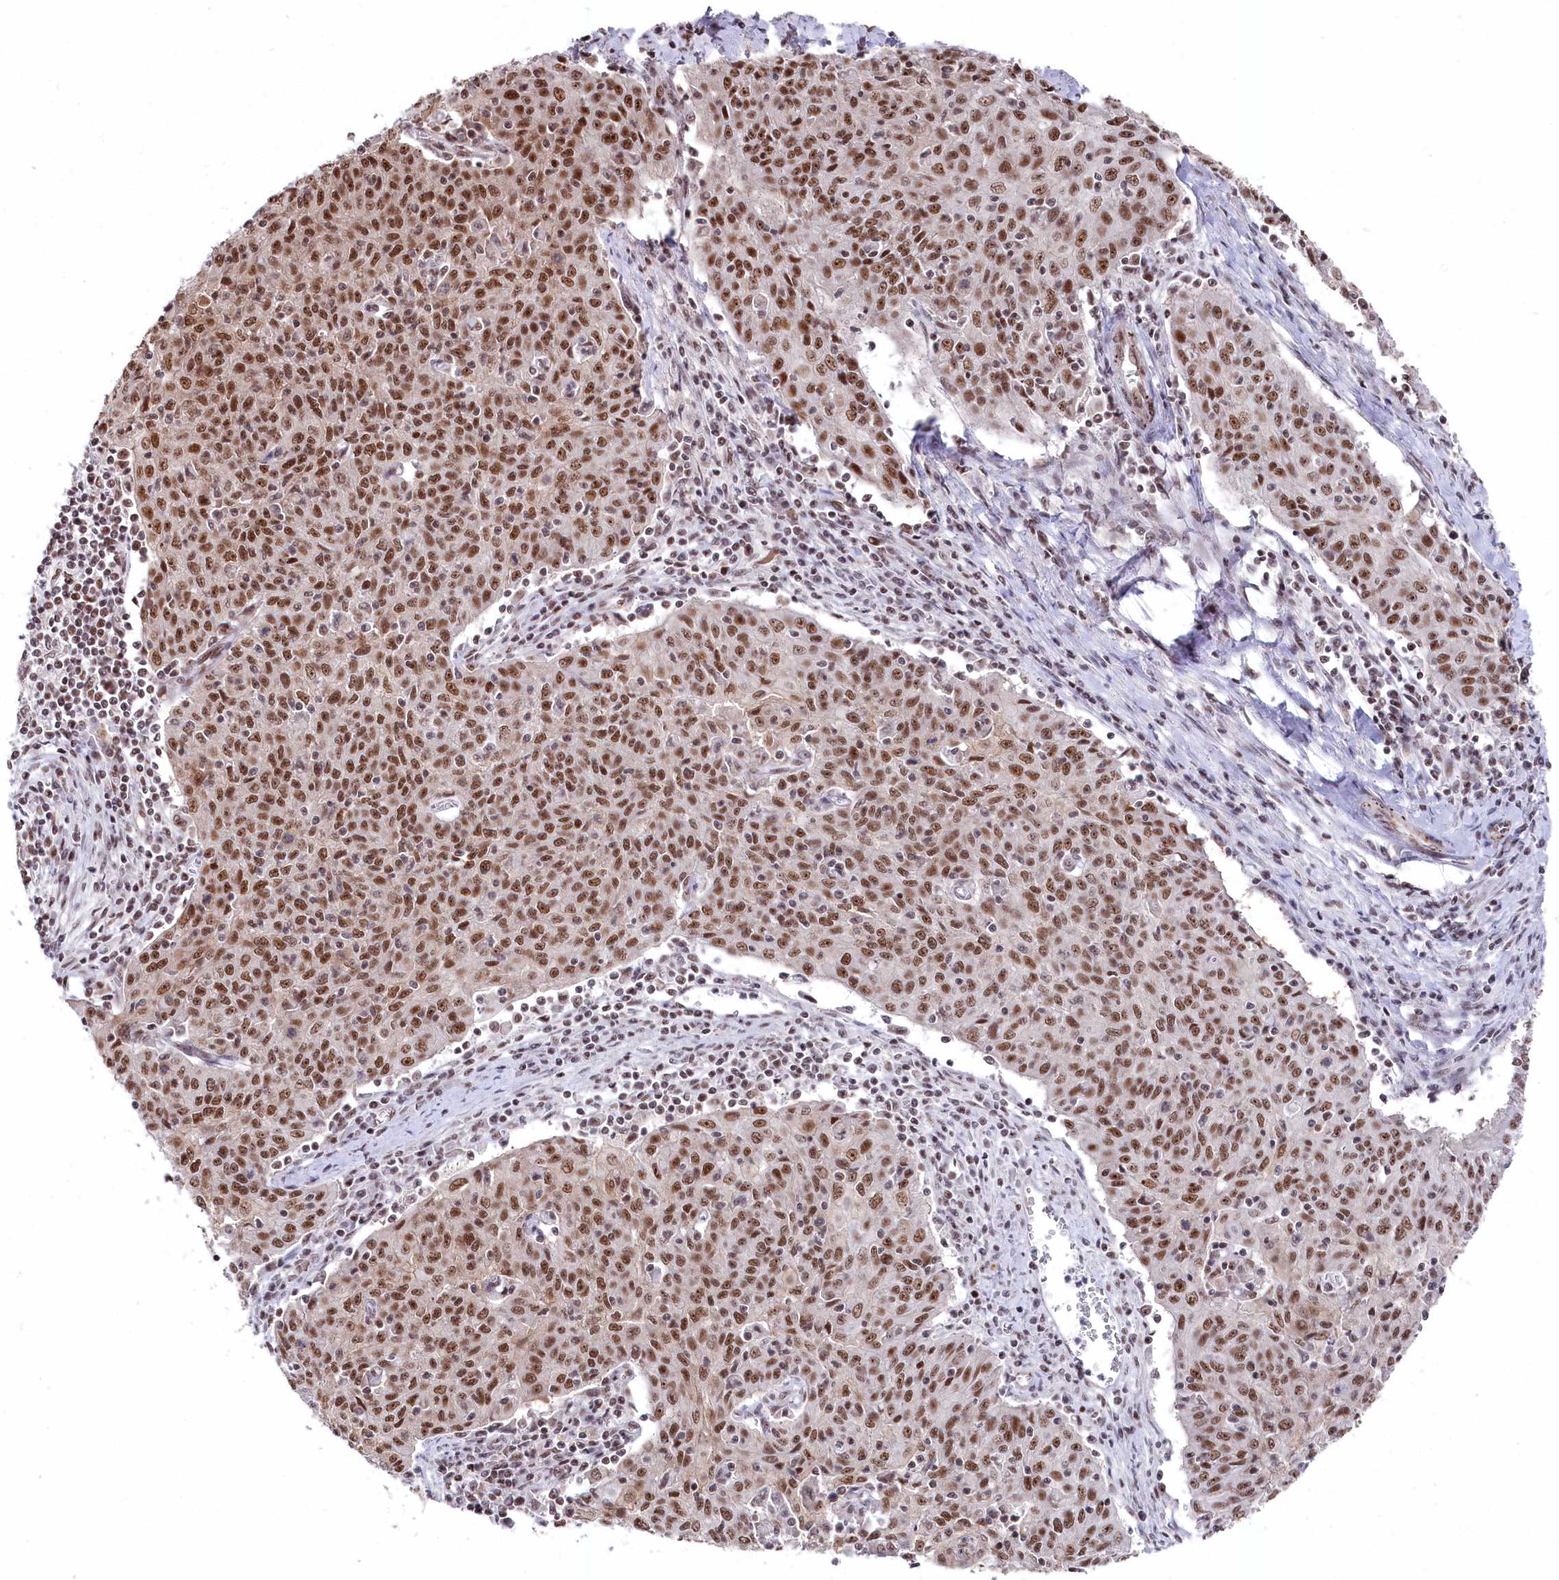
{"staining": {"intensity": "moderate", "quantity": ">75%", "location": "nuclear"}, "tissue": "cervical cancer", "cell_type": "Tumor cells", "image_type": "cancer", "snomed": [{"axis": "morphology", "description": "Squamous cell carcinoma, NOS"}, {"axis": "topography", "description": "Cervix"}], "caption": "IHC photomicrograph of neoplastic tissue: human cervical cancer (squamous cell carcinoma) stained using immunohistochemistry (IHC) displays medium levels of moderate protein expression localized specifically in the nuclear of tumor cells, appearing as a nuclear brown color.", "gene": "POLR2H", "patient": {"sex": "female", "age": 48}}